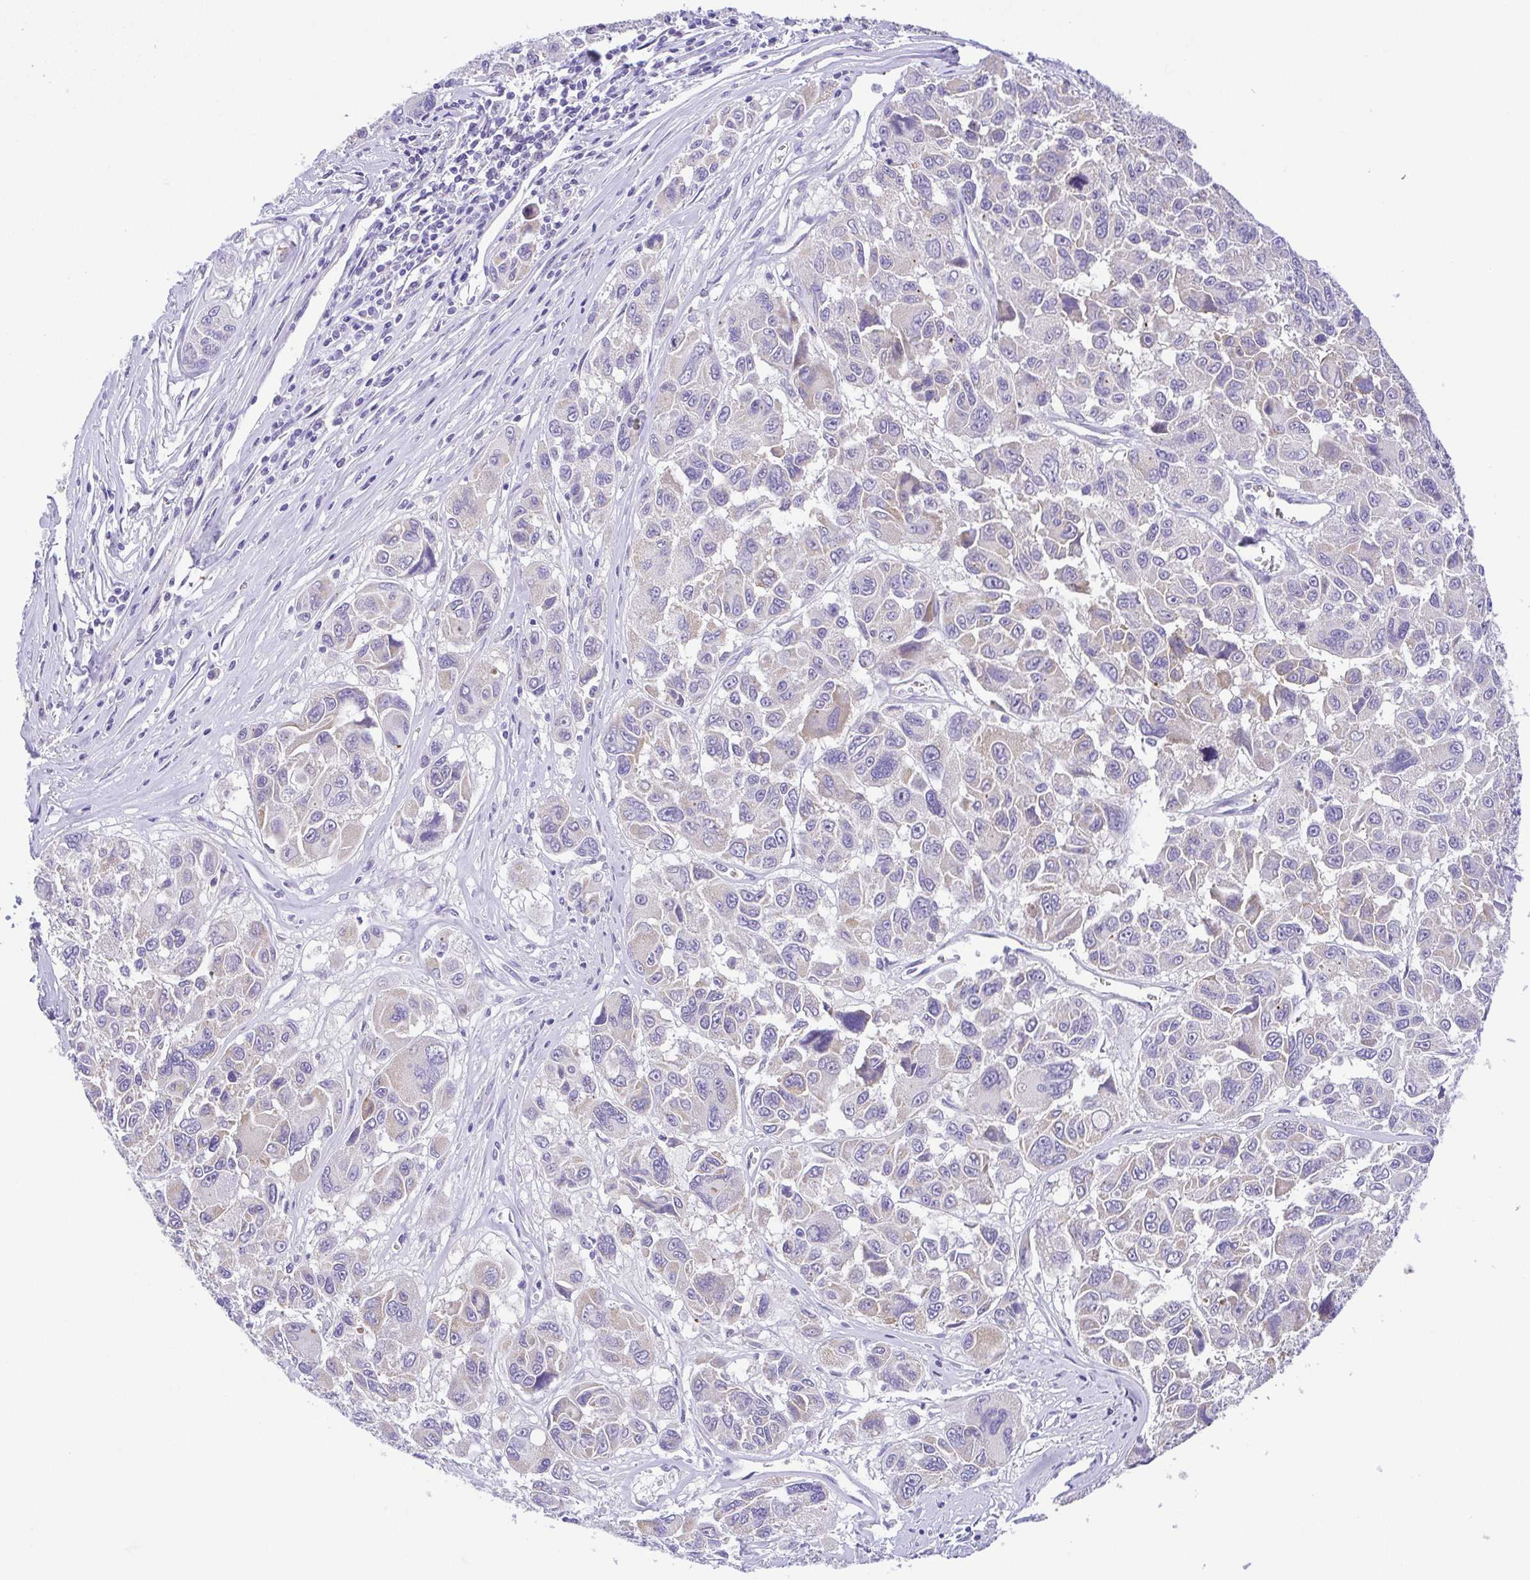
{"staining": {"intensity": "negative", "quantity": "none", "location": "none"}, "tissue": "melanoma", "cell_type": "Tumor cells", "image_type": "cancer", "snomed": [{"axis": "morphology", "description": "Malignant melanoma, NOS"}, {"axis": "topography", "description": "Skin"}], "caption": "This is an immunohistochemistry photomicrograph of melanoma. There is no expression in tumor cells.", "gene": "SLC13A1", "patient": {"sex": "female", "age": 66}}